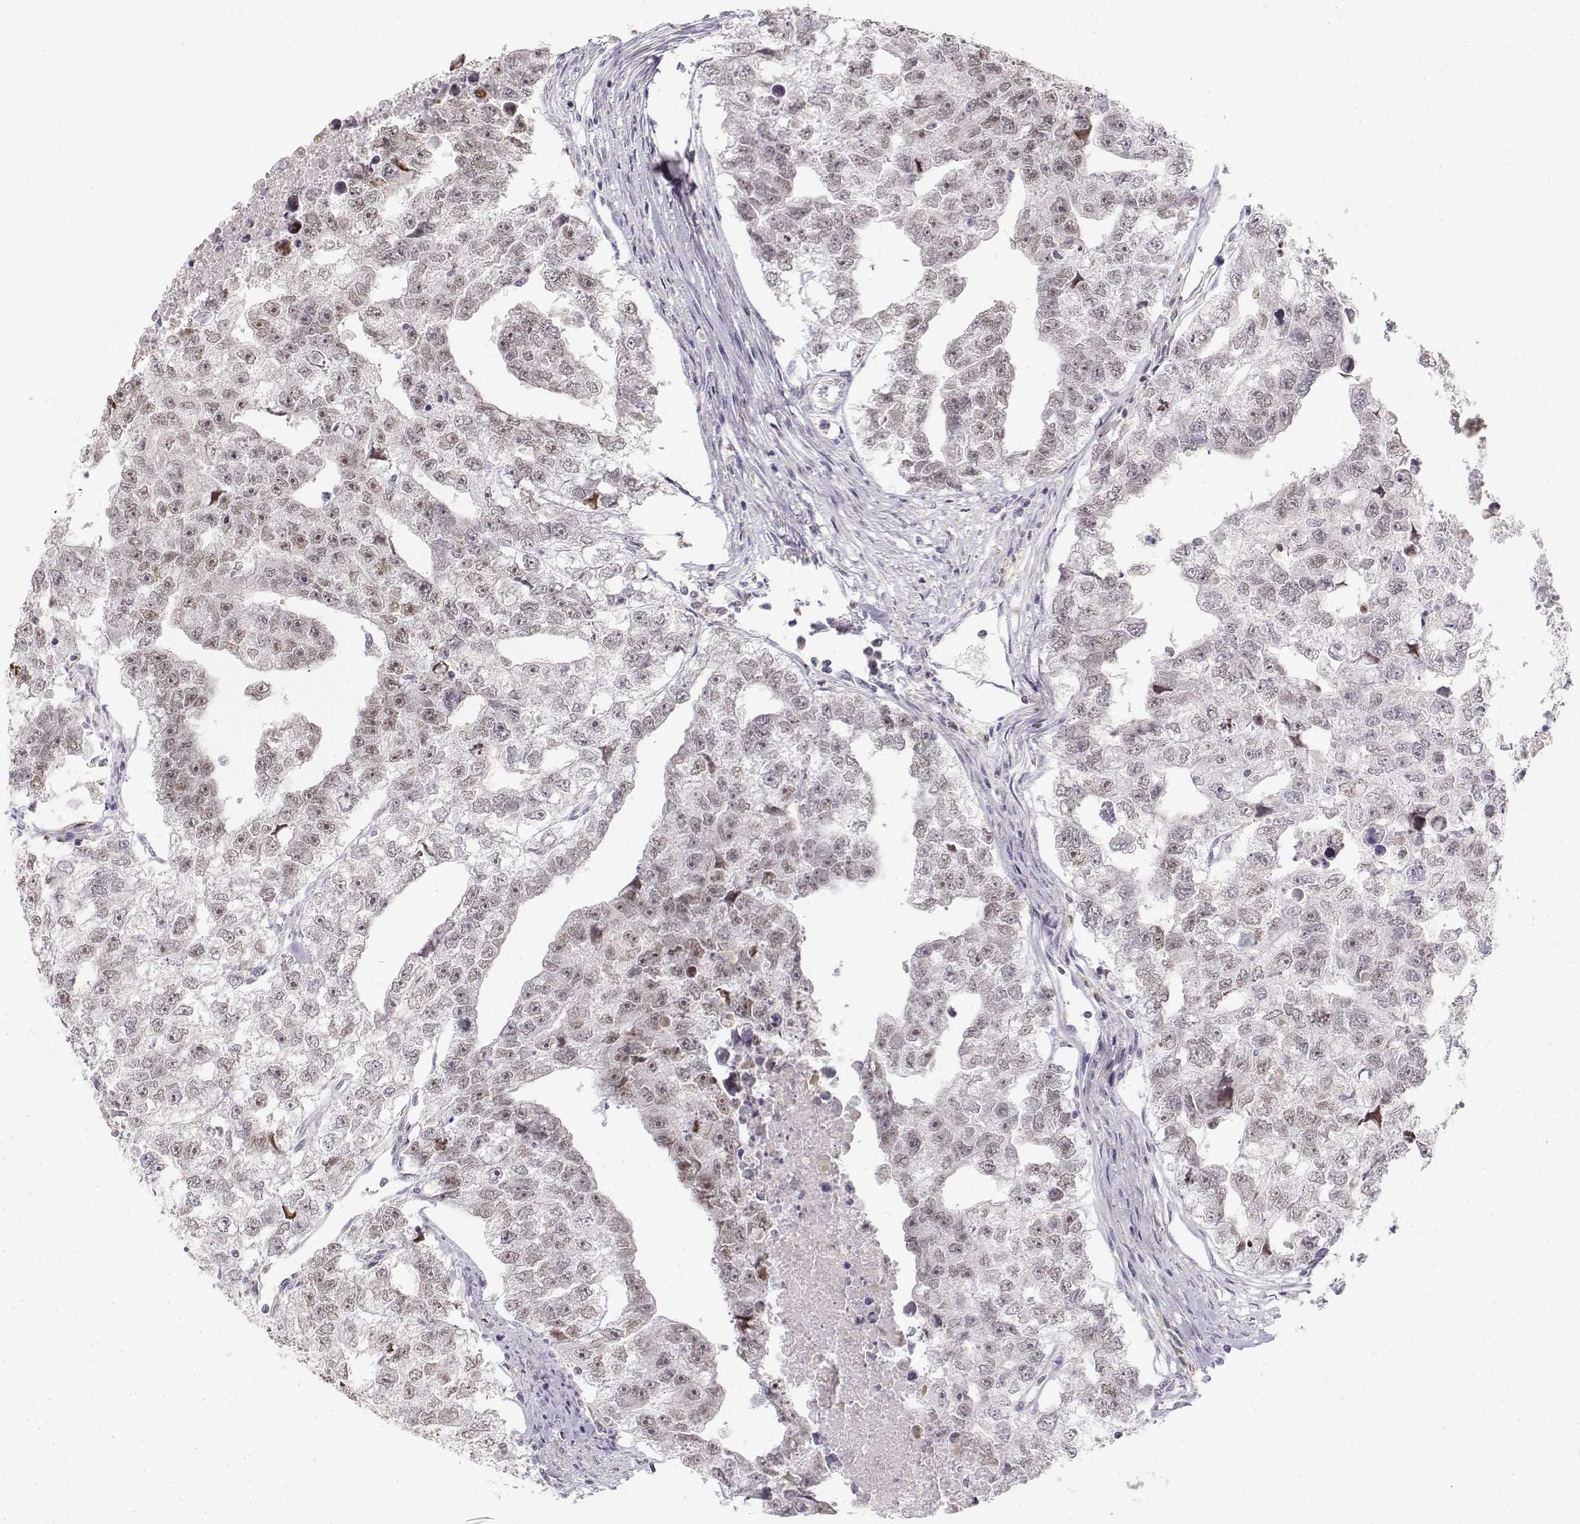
{"staining": {"intensity": "weak", "quantity": "<25%", "location": "nuclear"}, "tissue": "testis cancer", "cell_type": "Tumor cells", "image_type": "cancer", "snomed": [{"axis": "morphology", "description": "Carcinoma, Embryonal, NOS"}, {"axis": "morphology", "description": "Teratoma, malignant, NOS"}, {"axis": "topography", "description": "Testis"}], "caption": "Testis malignant teratoma was stained to show a protein in brown. There is no significant staining in tumor cells.", "gene": "GLIPR1L2", "patient": {"sex": "male", "age": 44}}